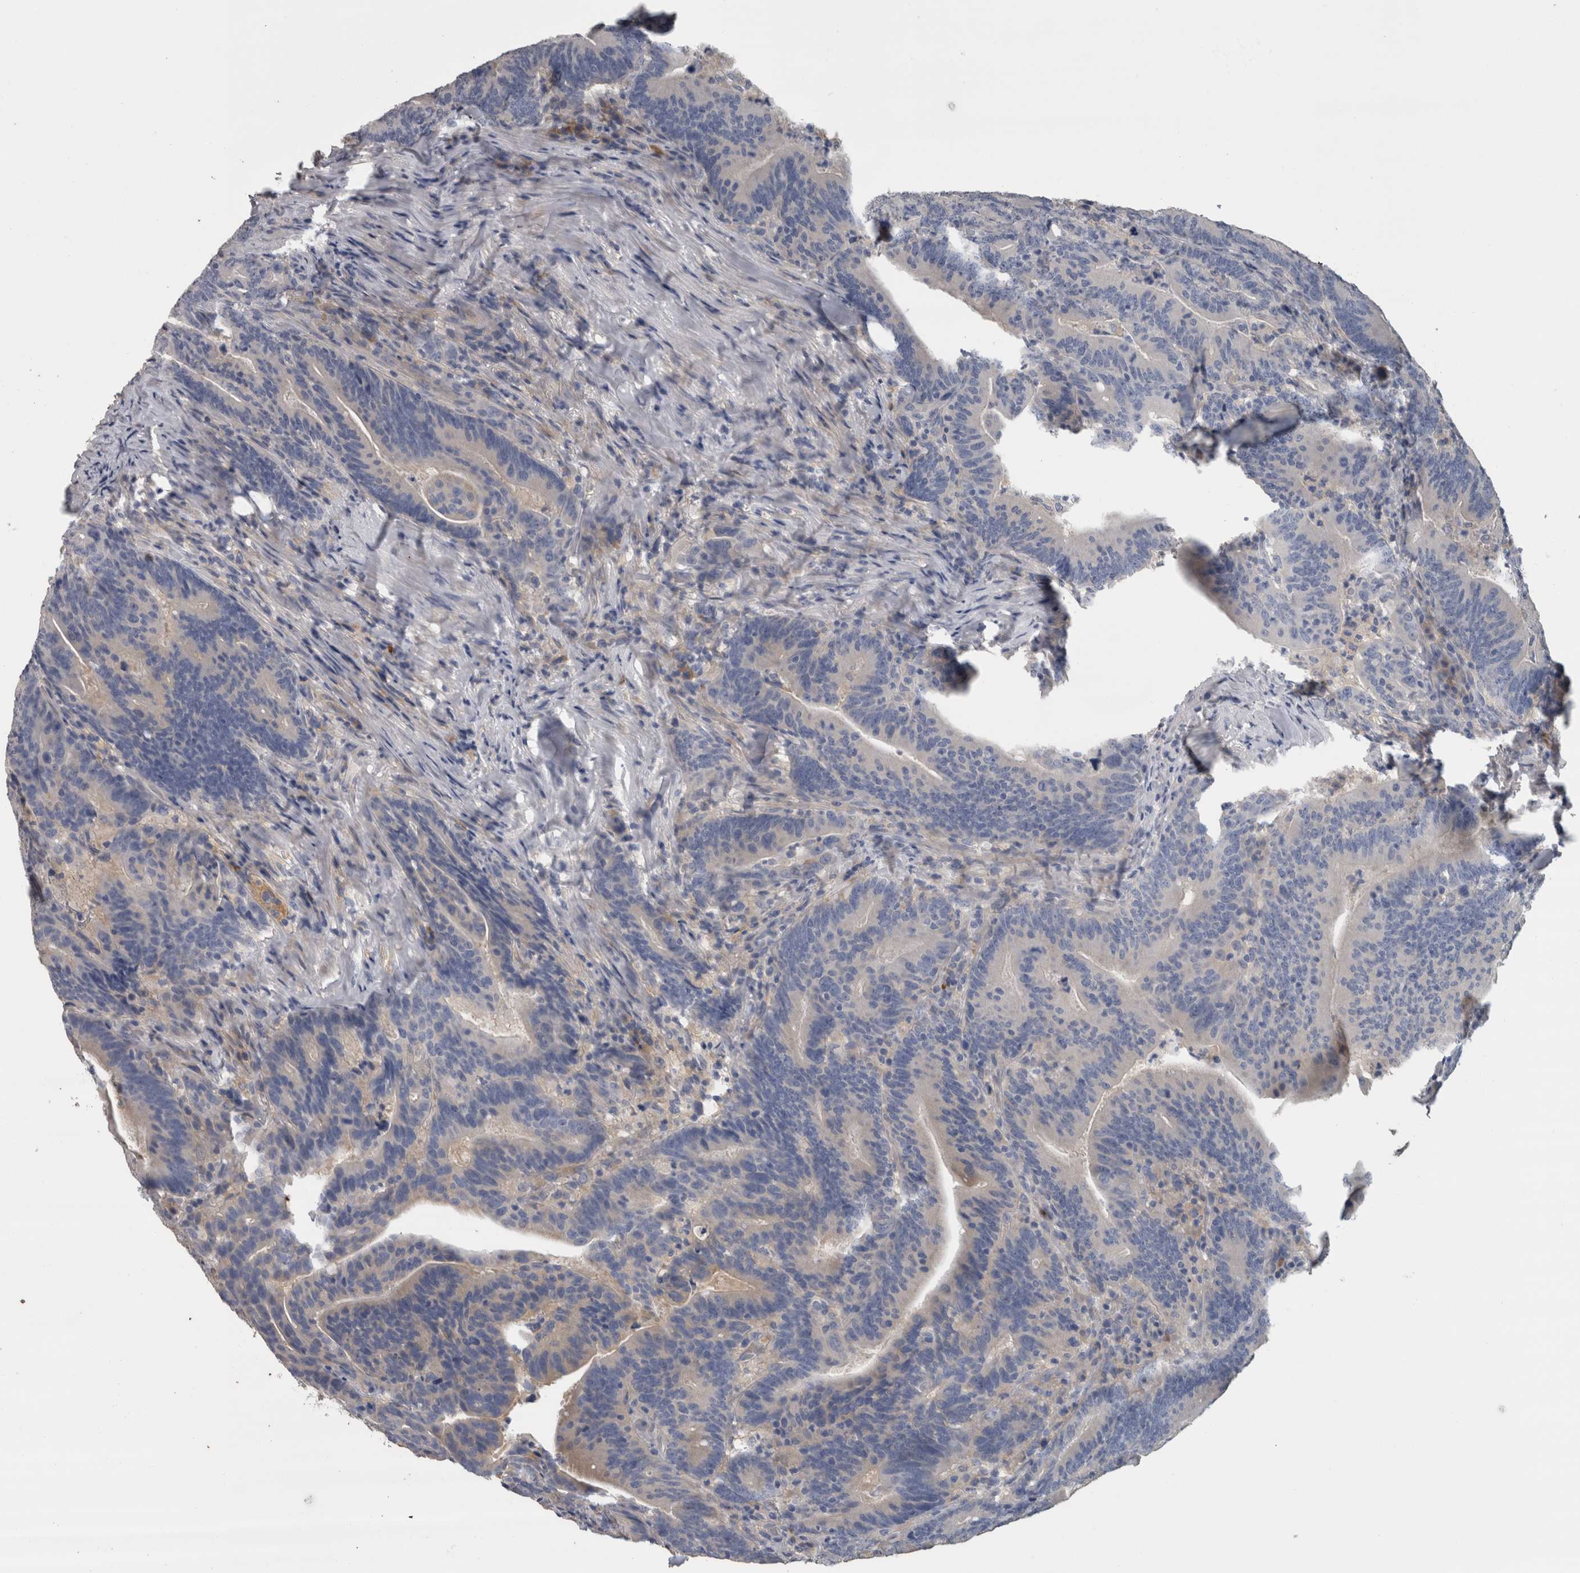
{"staining": {"intensity": "negative", "quantity": "none", "location": "none"}, "tissue": "colorectal cancer", "cell_type": "Tumor cells", "image_type": "cancer", "snomed": [{"axis": "morphology", "description": "Adenocarcinoma, NOS"}, {"axis": "topography", "description": "Colon"}], "caption": "The IHC photomicrograph has no significant staining in tumor cells of adenocarcinoma (colorectal) tissue.", "gene": "EFEMP2", "patient": {"sex": "female", "age": 66}}